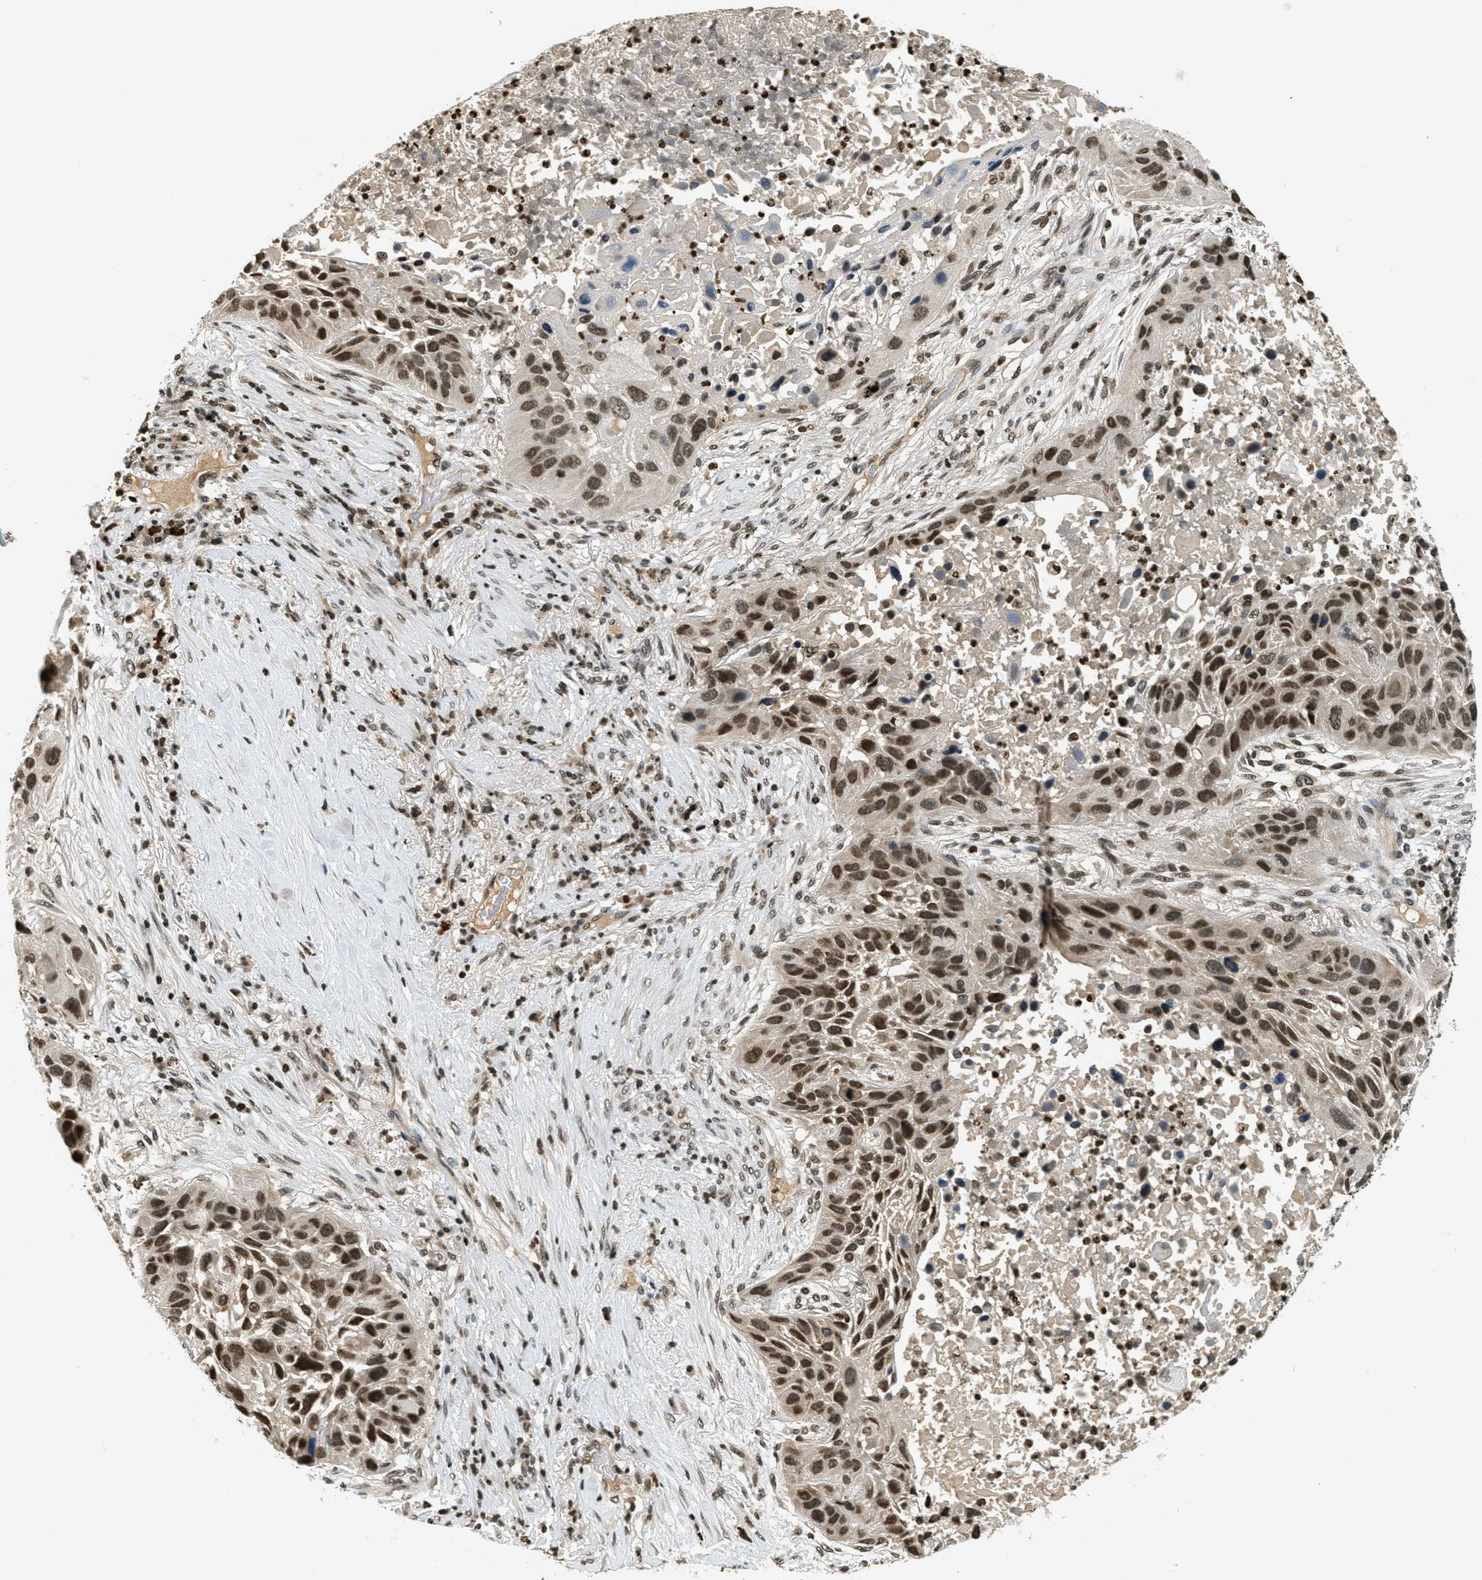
{"staining": {"intensity": "strong", "quantity": ">75%", "location": "nuclear"}, "tissue": "lung cancer", "cell_type": "Tumor cells", "image_type": "cancer", "snomed": [{"axis": "morphology", "description": "Squamous cell carcinoma, NOS"}, {"axis": "topography", "description": "Lung"}], "caption": "Approximately >75% of tumor cells in lung squamous cell carcinoma display strong nuclear protein positivity as visualized by brown immunohistochemical staining.", "gene": "LDB2", "patient": {"sex": "male", "age": 57}}